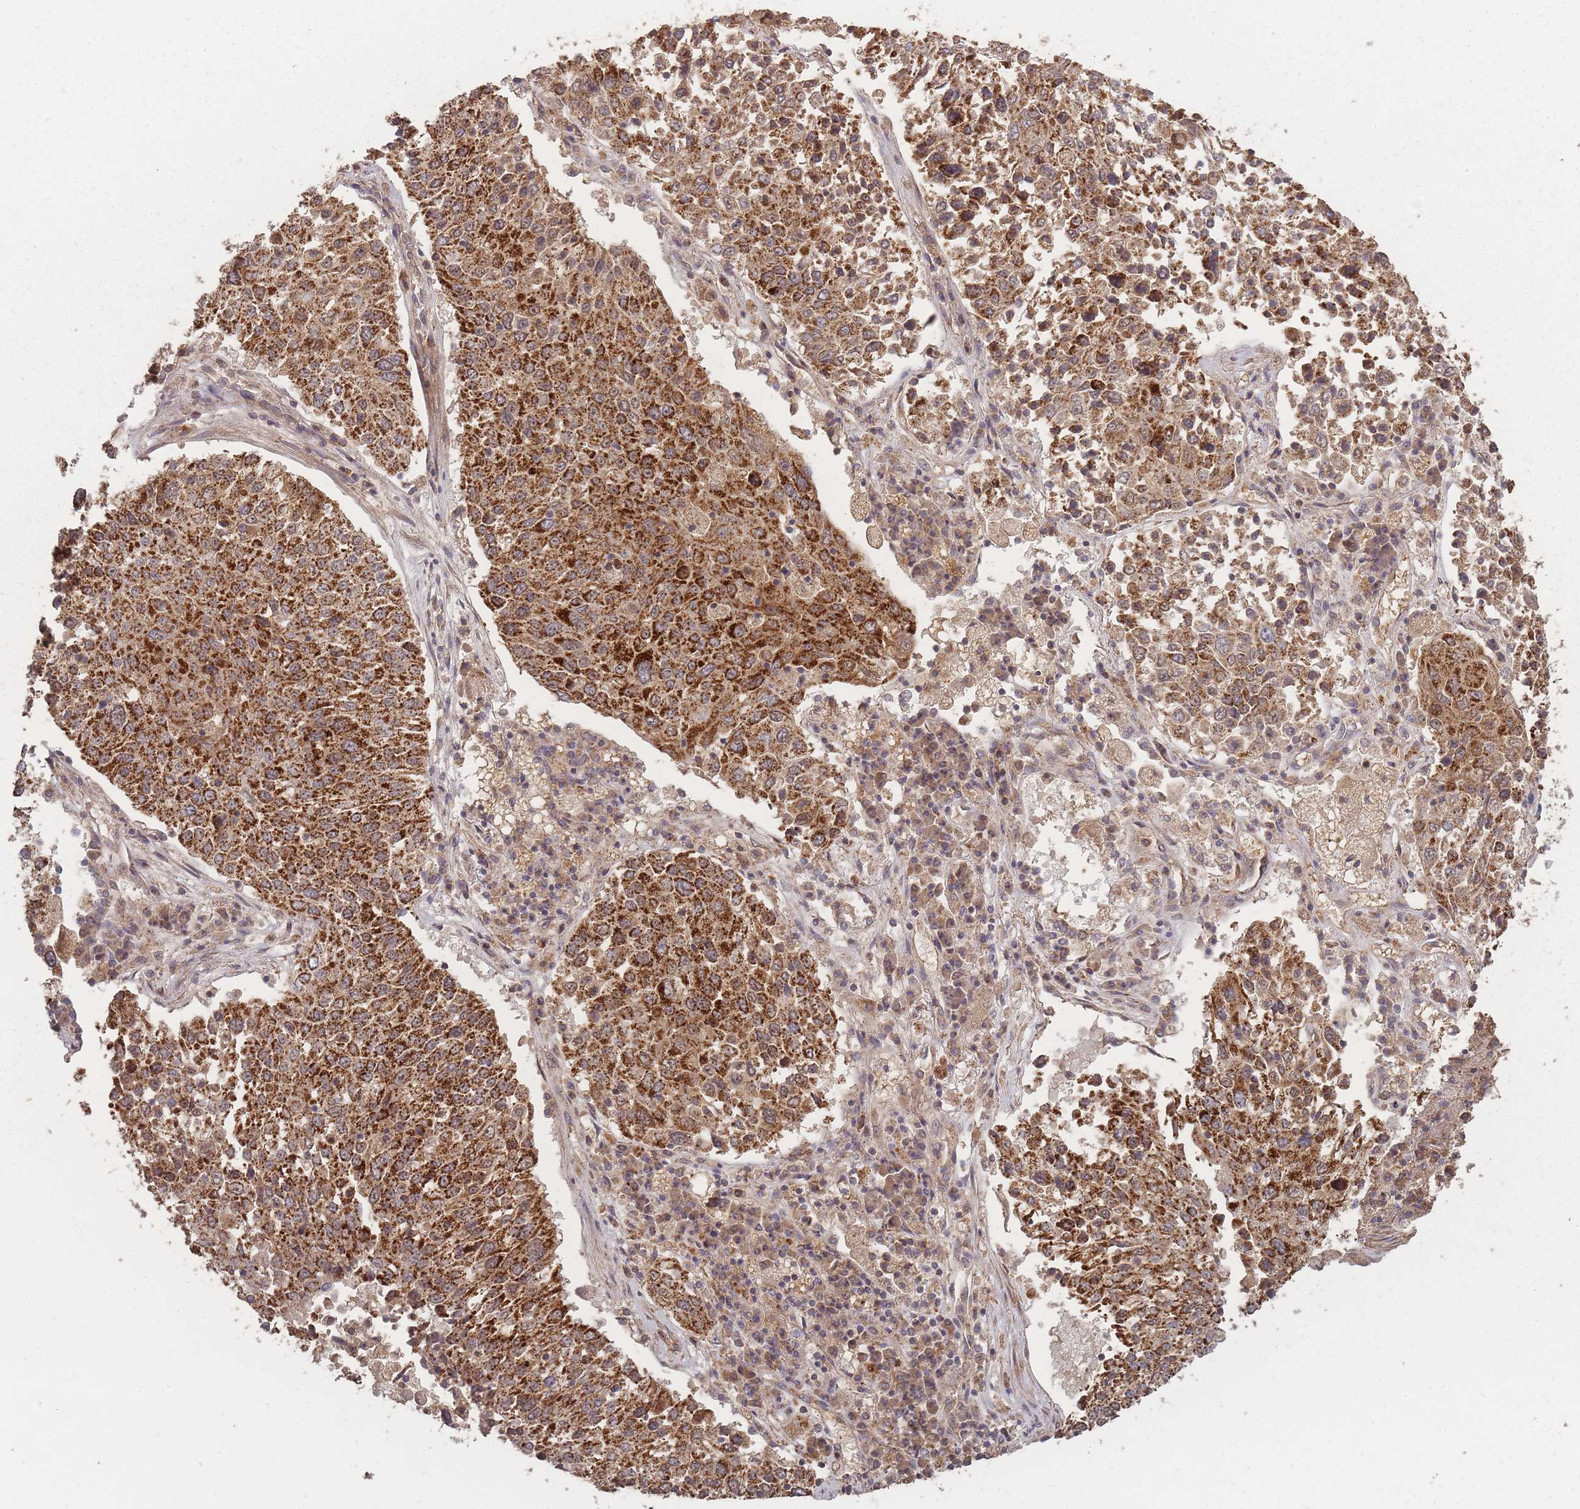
{"staining": {"intensity": "strong", "quantity": ">75%", "location": "cytoplasmic/membranous"}, "tissue": "lung cancer", "cell_type": "Tumor cells", "image_type": "cancer", "snomed": [{"axis": "morphology", "description": "Squamous cell carcinoma, NOS"}, {"axis": "topography", "description": "Lung"}], "caption": "Immunohistochemical staining of lung cancer (squamous cell carcinoma) demonstrates strong cytoplasmic/membranous protein positivity in approximately >75% of tumor cells.", "gene": "LYRM7", "patient": {"sex": "male", "age": 65}}